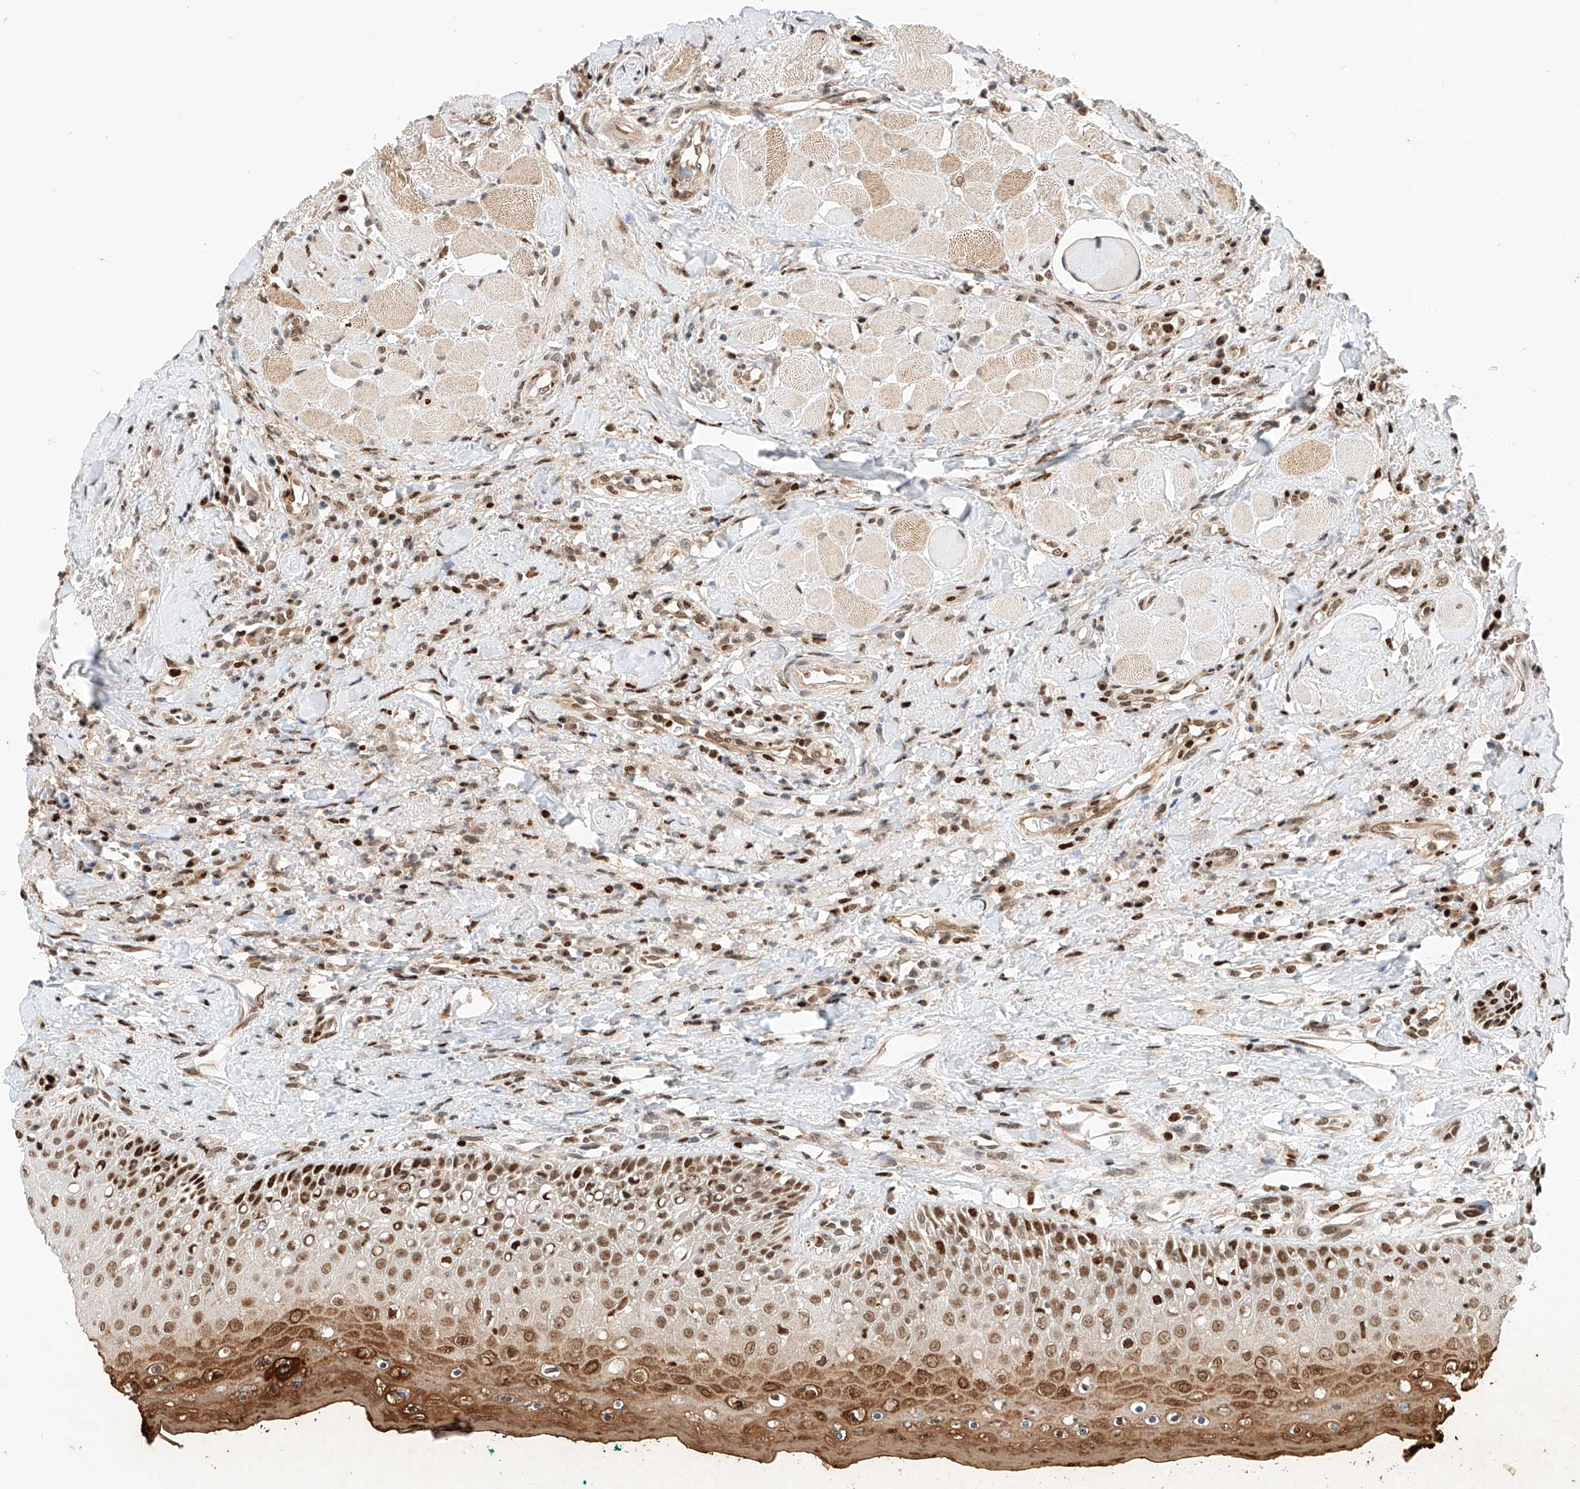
{"staining": {"intensity": "strong", "quantity": ">75%", "location": "cytoplasmic/membranous,nuclear"}, "tissue": "oral mucosa", "cell_type": "Squamous epithelial cells", "image_type": "normal", "snomed": [{"axis": "morphology", "description": "Normal tissue, NOS"}, {"axis": "topography", "description": "Oral tissue"}], "caption": "Immunohistochemistry image of normal human oral mucosa stained for a protein (brown), which shows high levels of strong cytoplasmic/membranous,nuclear positivity in about >75% of squamous epithelial cells.", "gene": "HDAC9", "patient": {"sex": "female", "age": 70}}